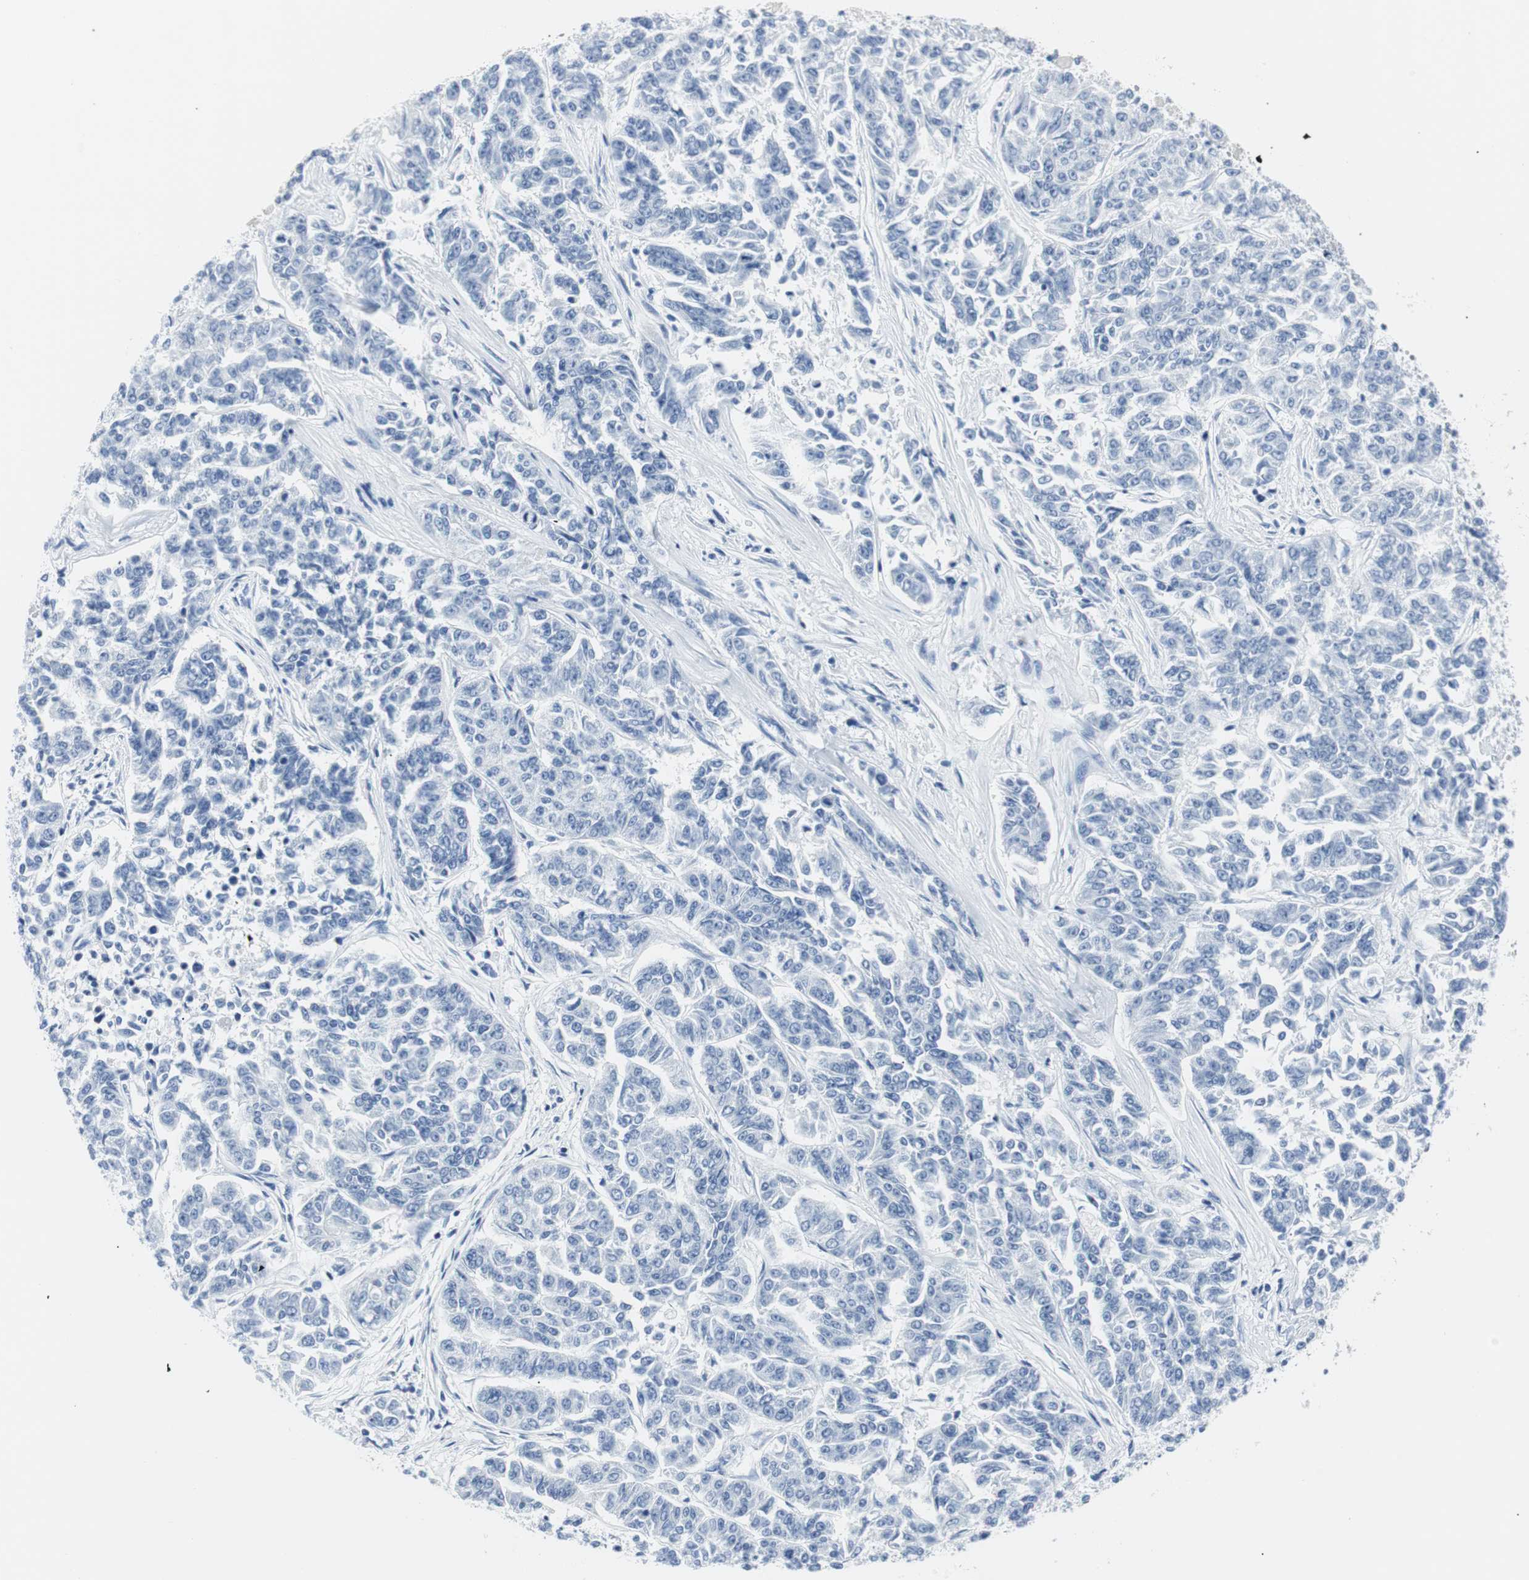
{"staining": {"intensity": "negative", "quantity": "none", "location": "none"}, "tissue": "lung cancer", "cell_type": "Tumor cells", "image_type": "cancer", "snomed": [{"axis": "morphology", "description": "Adenocarcinoma, NOS"}, {"axis": "topography", "description": "Lung"}], "caption": "IHC image of human adenocarcinoma (lung) stained for a protein (brown), which reveals no positivity in tumor cells.", "gene": "GAP43", "patient": {"sex": "male", "age": 84}}